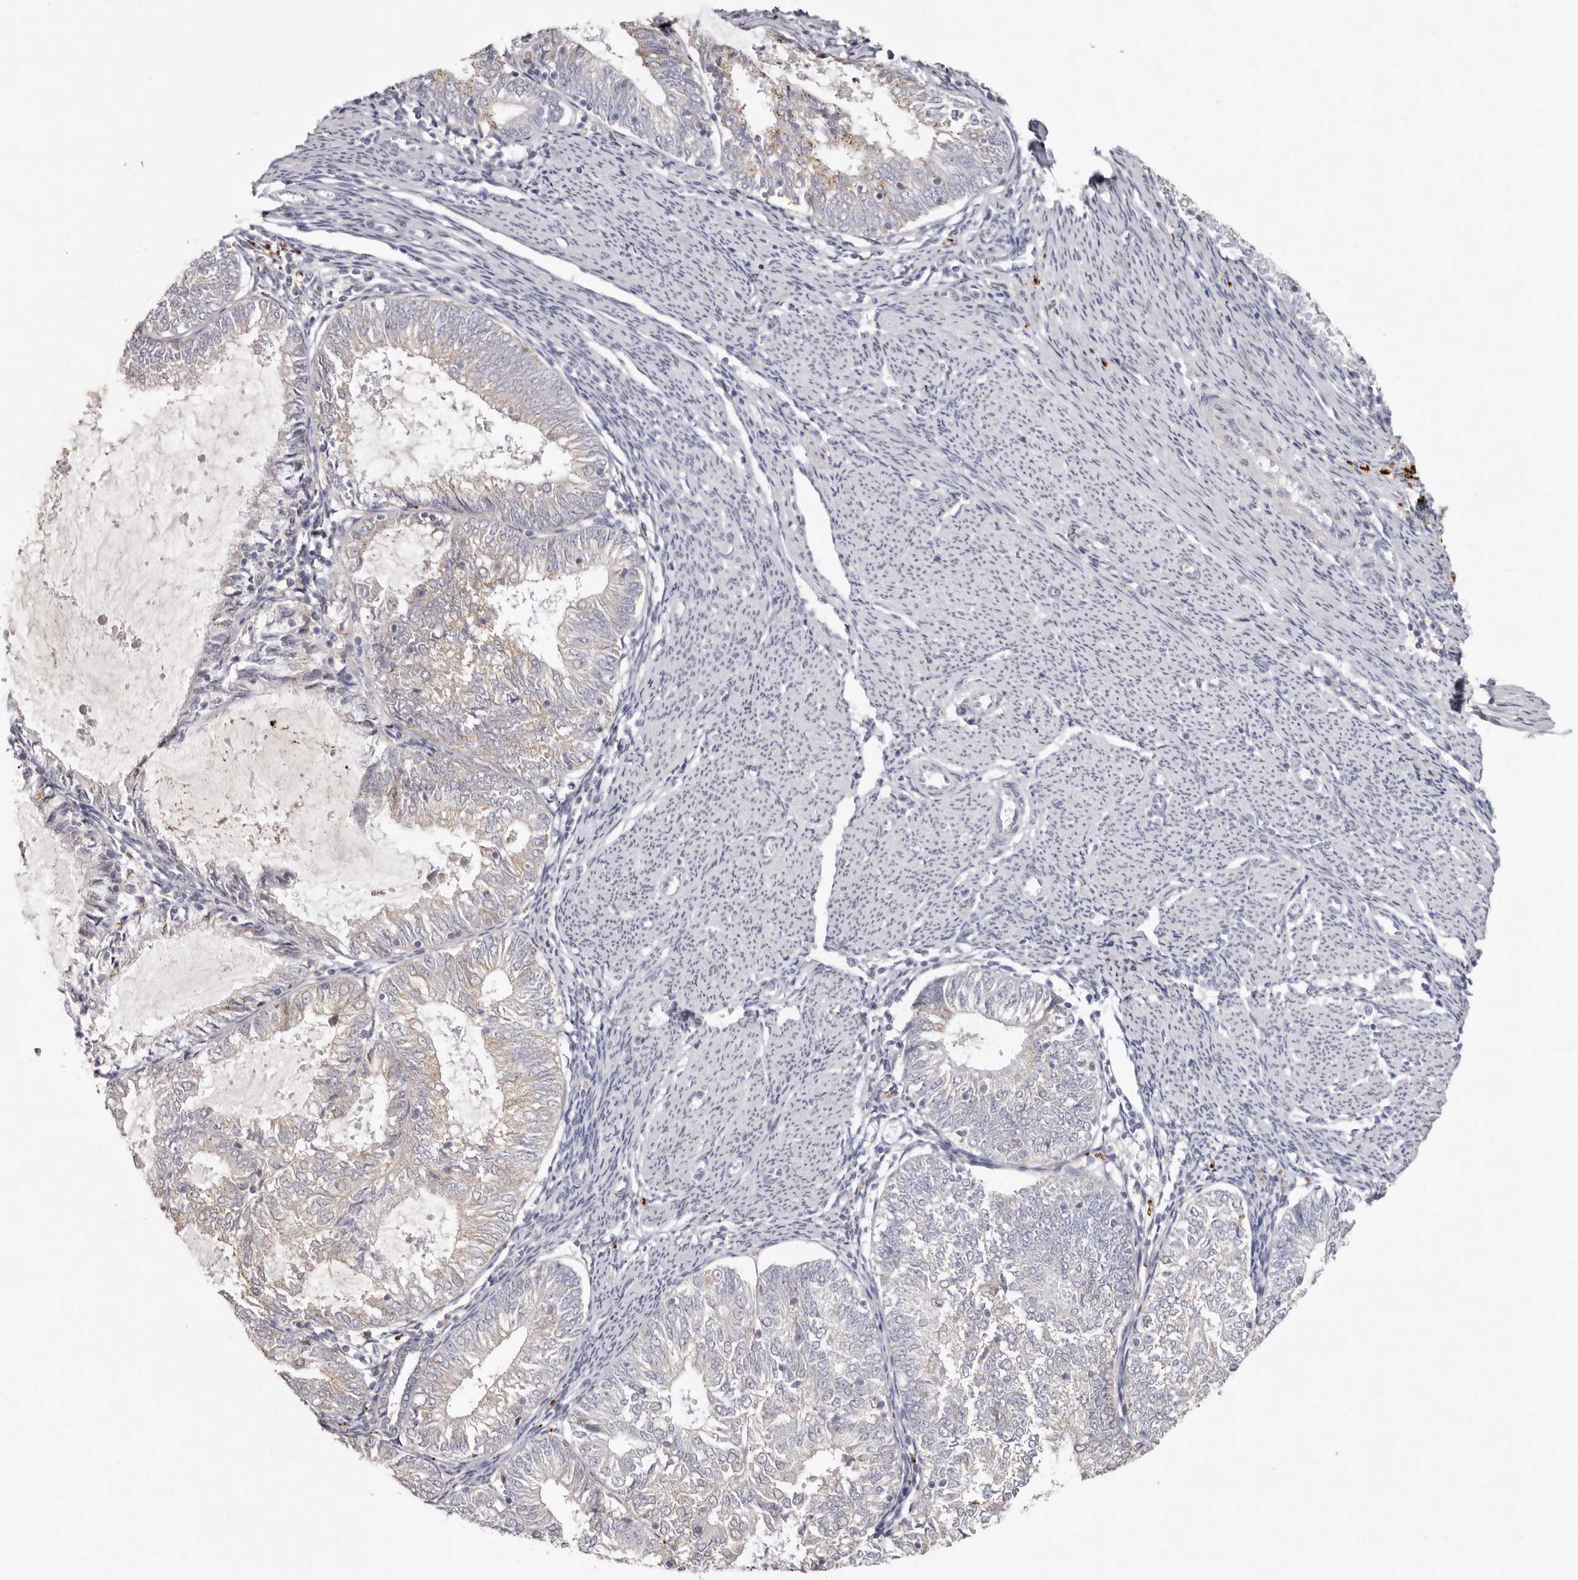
{"staining": {"intensity": "weak", "quantity": "<25%", "location": "cytoplasmic/membranous"}, "tissue": "endometrial cancer", "cell_type": "Tumor cells", "image_type": "cancer", "snomed": [{"axis": "morphology", "description": "Adenocarcinoma, NOS"}, {"axis": "topography", "description": "Endometrium"}], "caption": "Tumor cells are negative for protein expression in human endometrial cancer.", "gene": "FAM185A", "patient": {"sex": "female", "age": 57}}